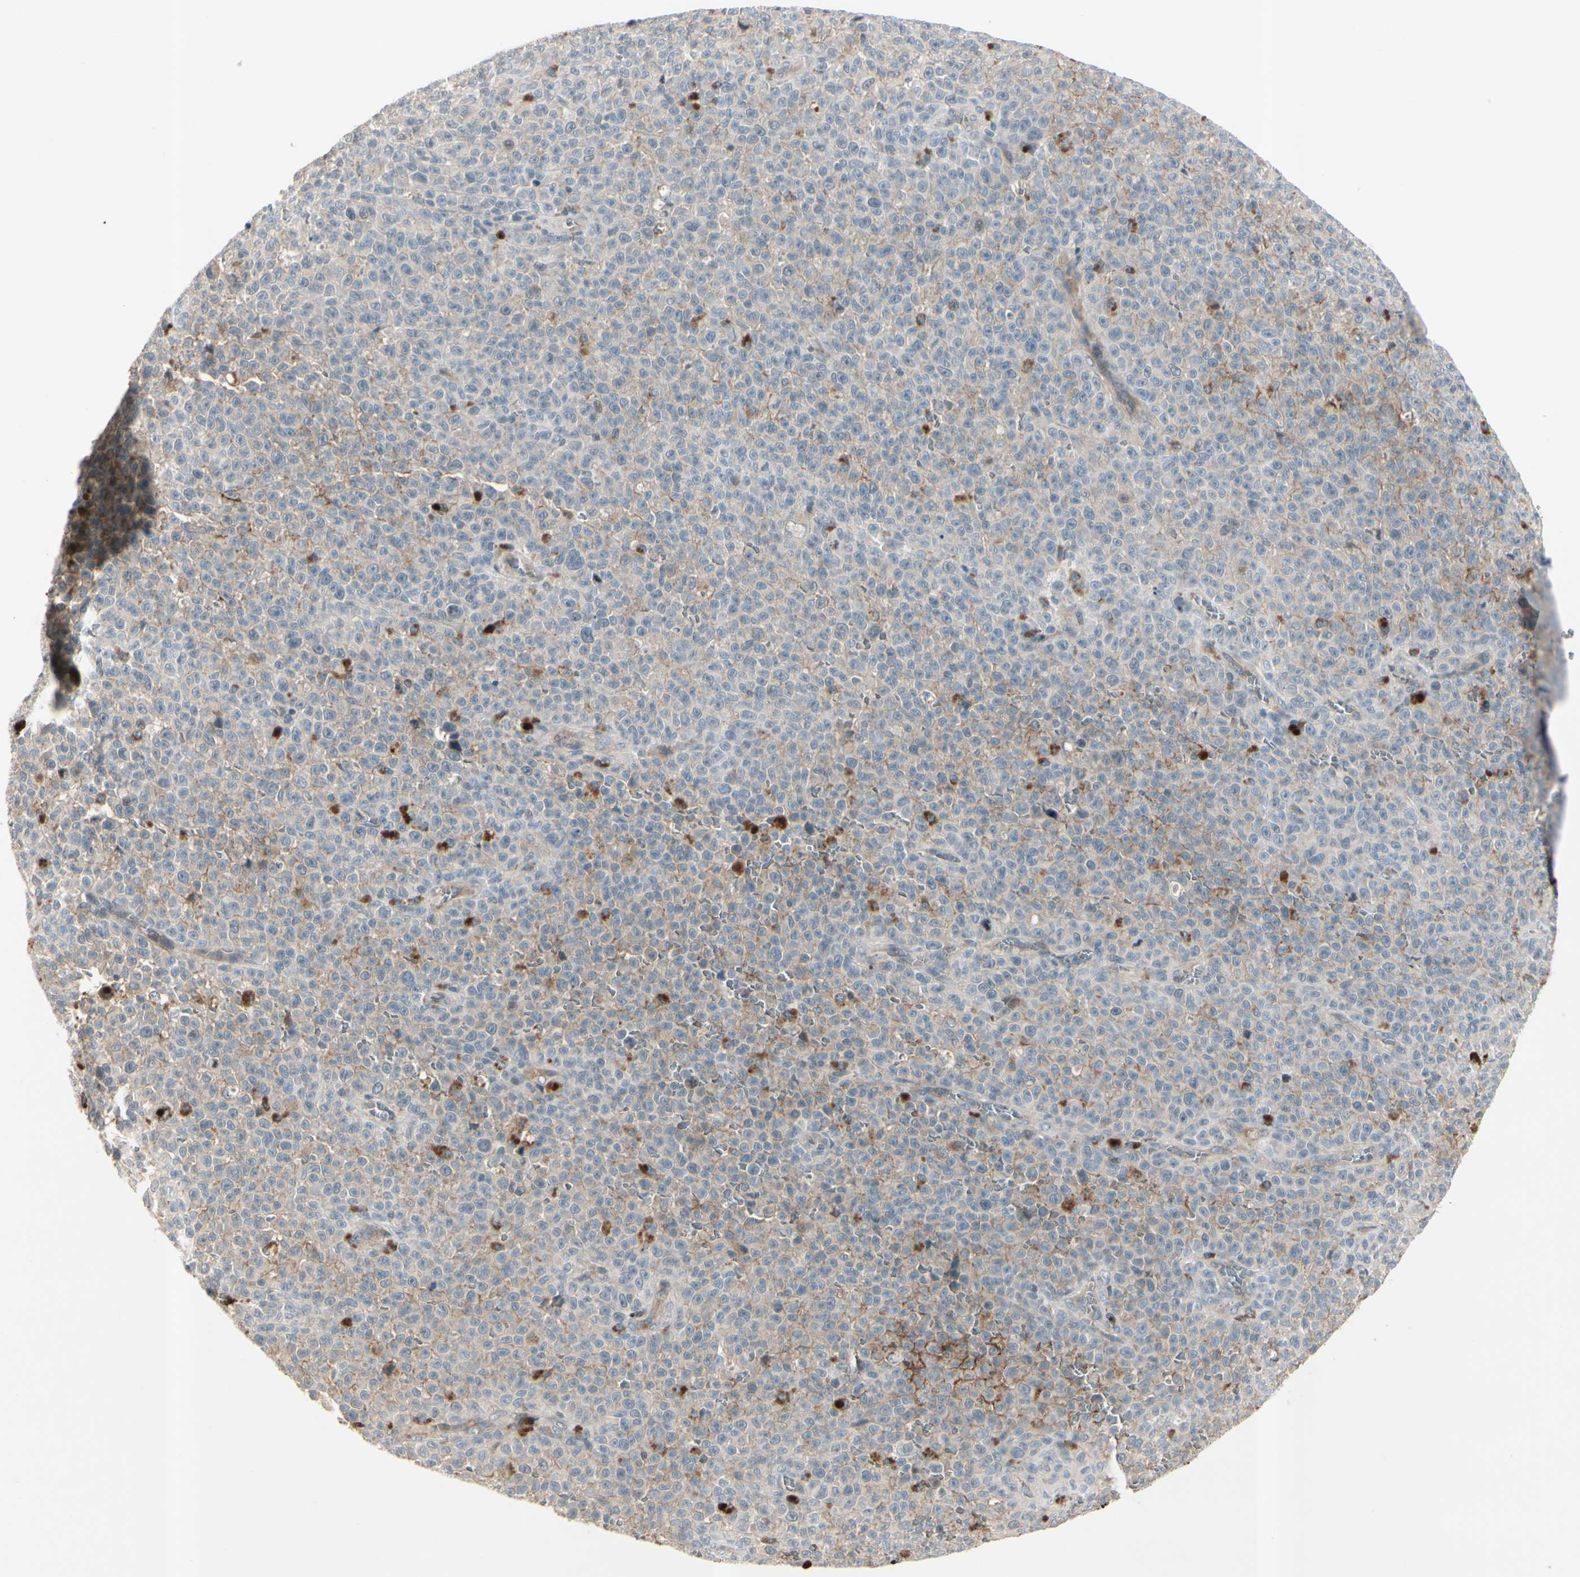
{"staining": {"intensity": "weak", "quantity": "25%-75%", "location": "cytoplasmic/membranous"}, "tissue": "melanoma", "cell_type": "Tumor cells", "image_type": "cancer", "snomed": [{"axis": "morphology", "description": "Malignant melanoma, NOS"}, {"axis": "topography", "description": "Skin"}], "caption": "There is low levels of weak cytoplasmic/membranous positivity in tumor cells of malignant melanoma, as demonstrated by immunohistochemical staining (brown color).", "gene": "ICAM5", "patient": {"sex": "female", "age": 82}}